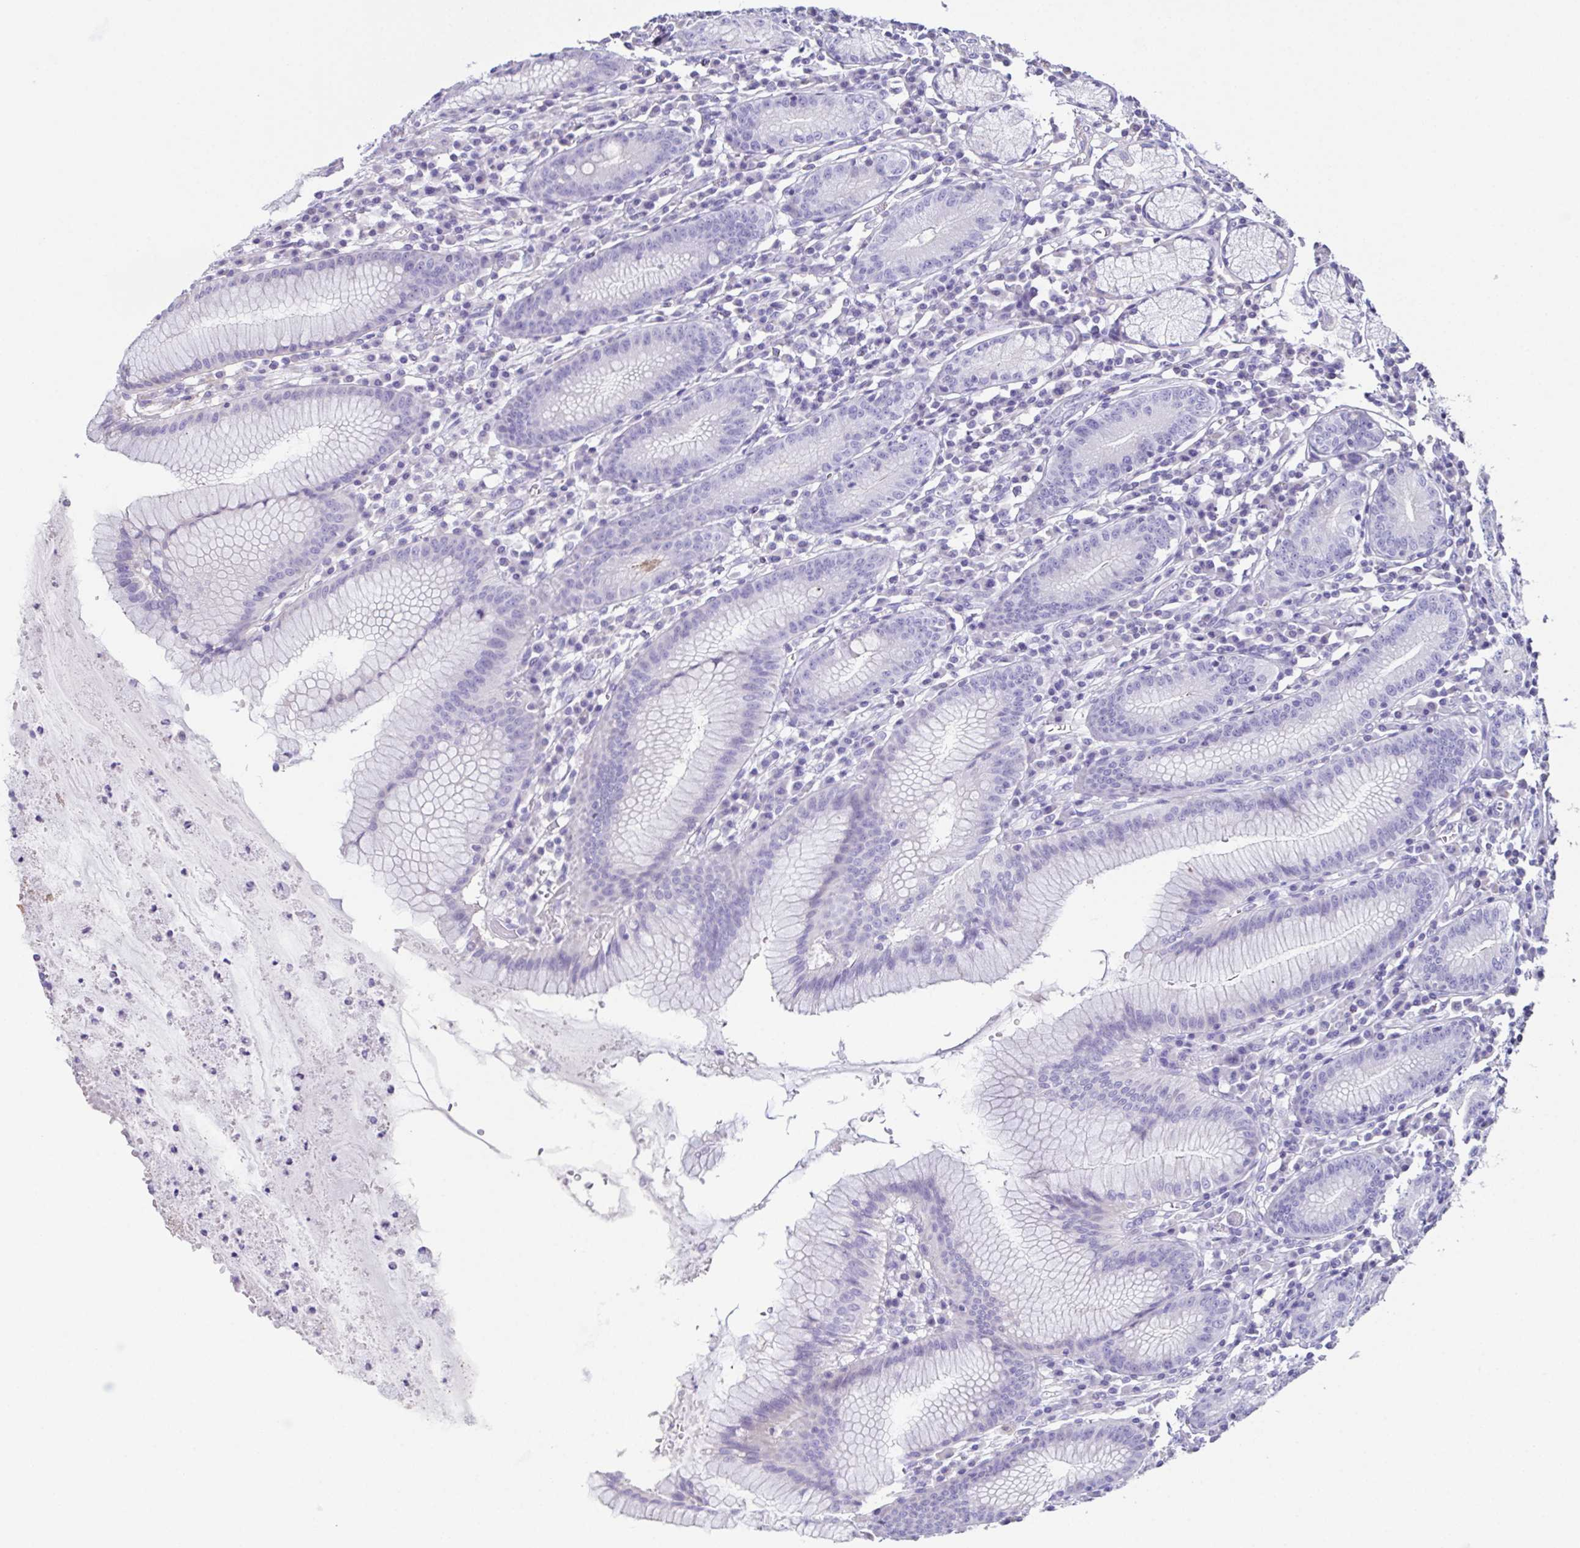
{"staining": {"intensity": "negative", "quantity": "none", "location": "none"}, "tissue": "stomach", "cell_type": "Glandular cells", "image_type": "normal", "snomed": [{"axis": "morphology", "description": "Normal tissue, NOS"}, {"axis": "topography", "description": "Stomach"}], "caption": "A high-resolution image shows immunohistochemistry staining of unremarkable stomach, which shows no significant staining in glandular cells. (Brightfield microscopy of DAB immunohistochemistry at high magnification).", "gene": "MARCO", "patient": {"sex": "male", "age": 55}}